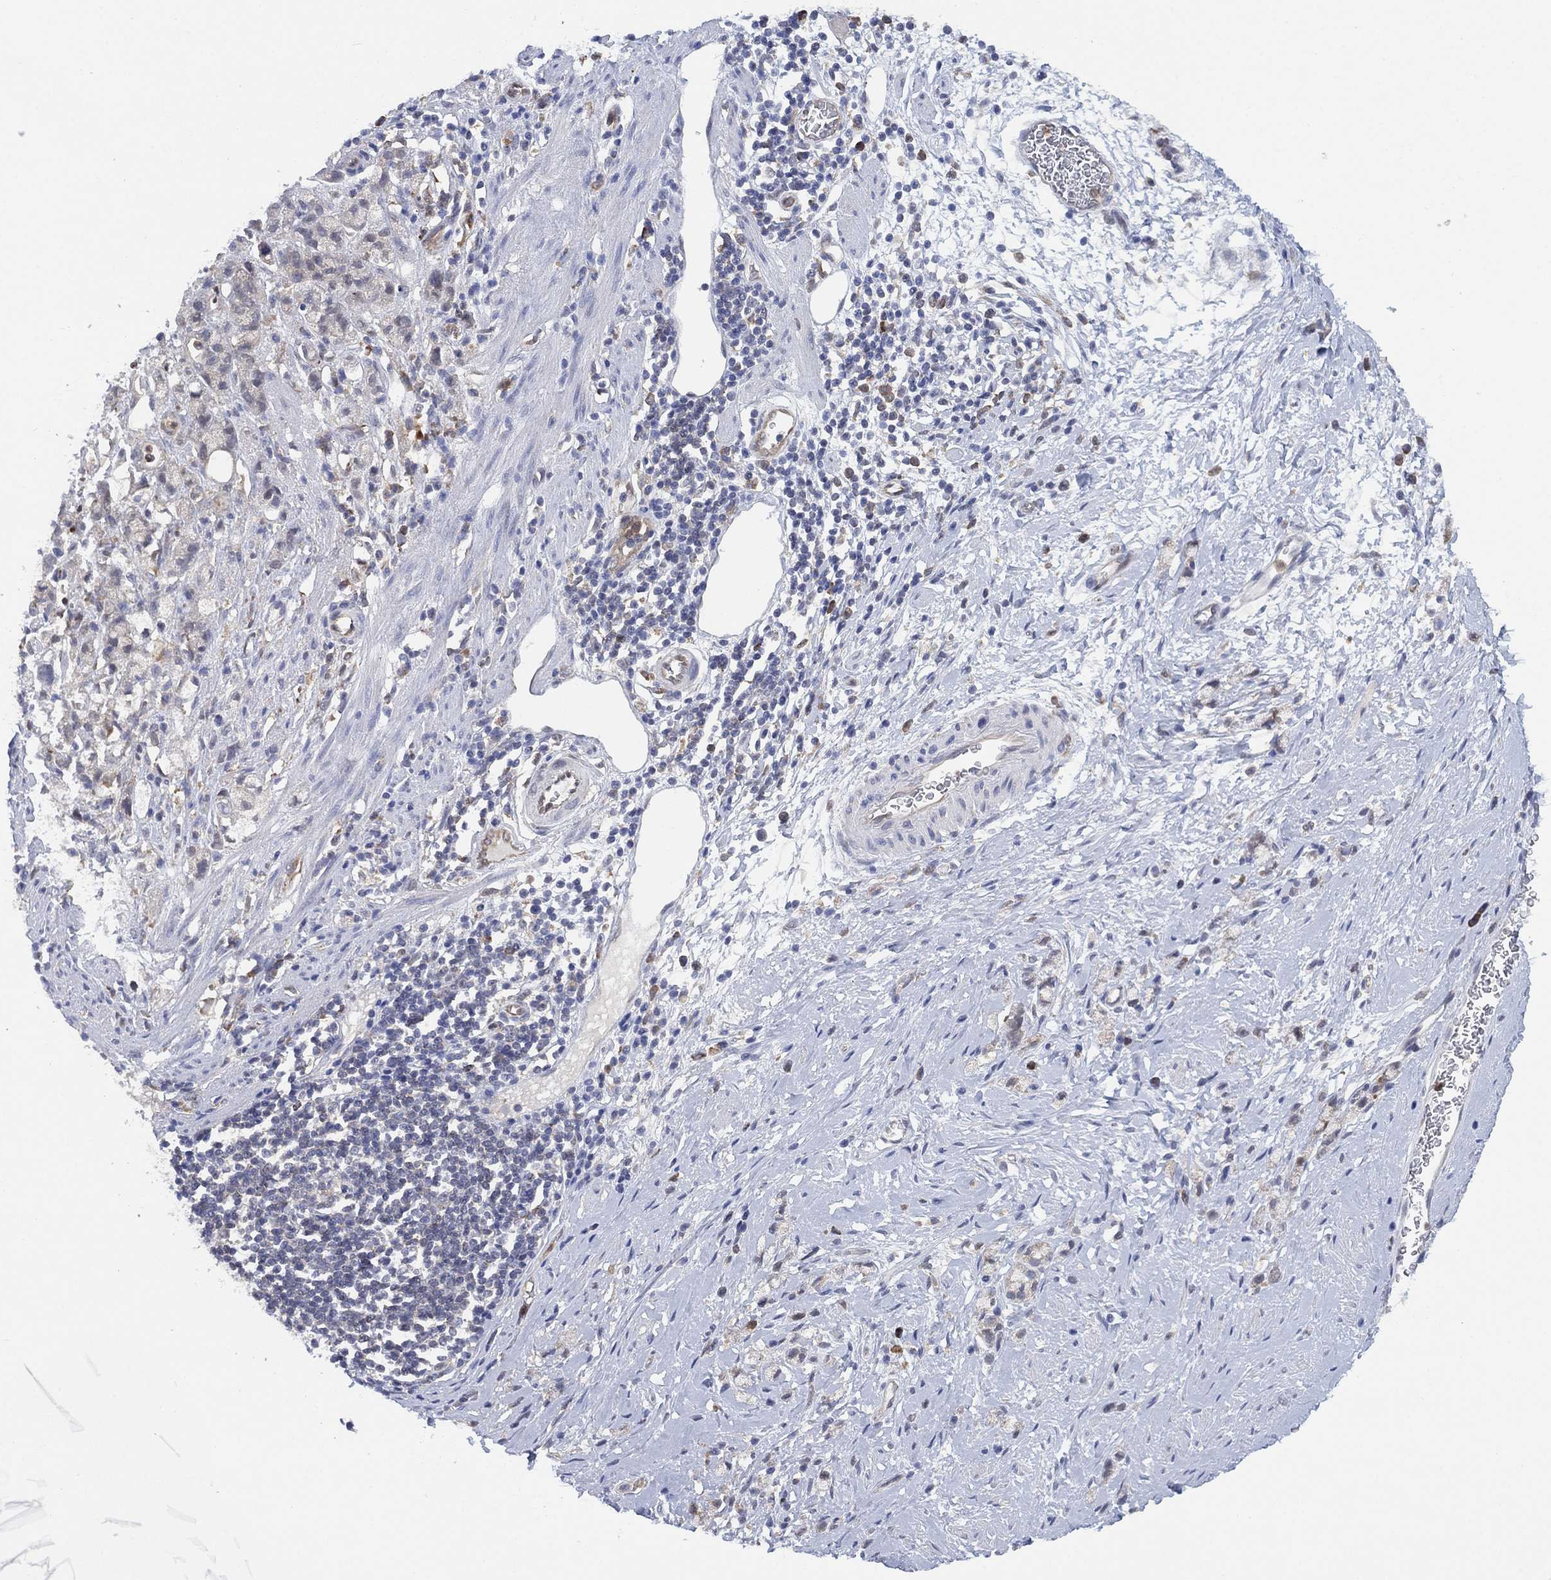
{"staining": {"intensity": "negative", "quantity": "none", "location": "none"}, "tissue": "stomach cancer", "cell_type": "Tumor cells", "image_type": "cancer", "snomed": [{"axis": "morphology", "description": "Adenocarcinoma, NOS"}, {"axis": "topography", "description": "Stomach"}], "caption": "Immunohistochemistry of stomach cancer demonstrates no expression in tumor cells.", "gene": "FES", "patient": {"sex": "male", "age": 58}}